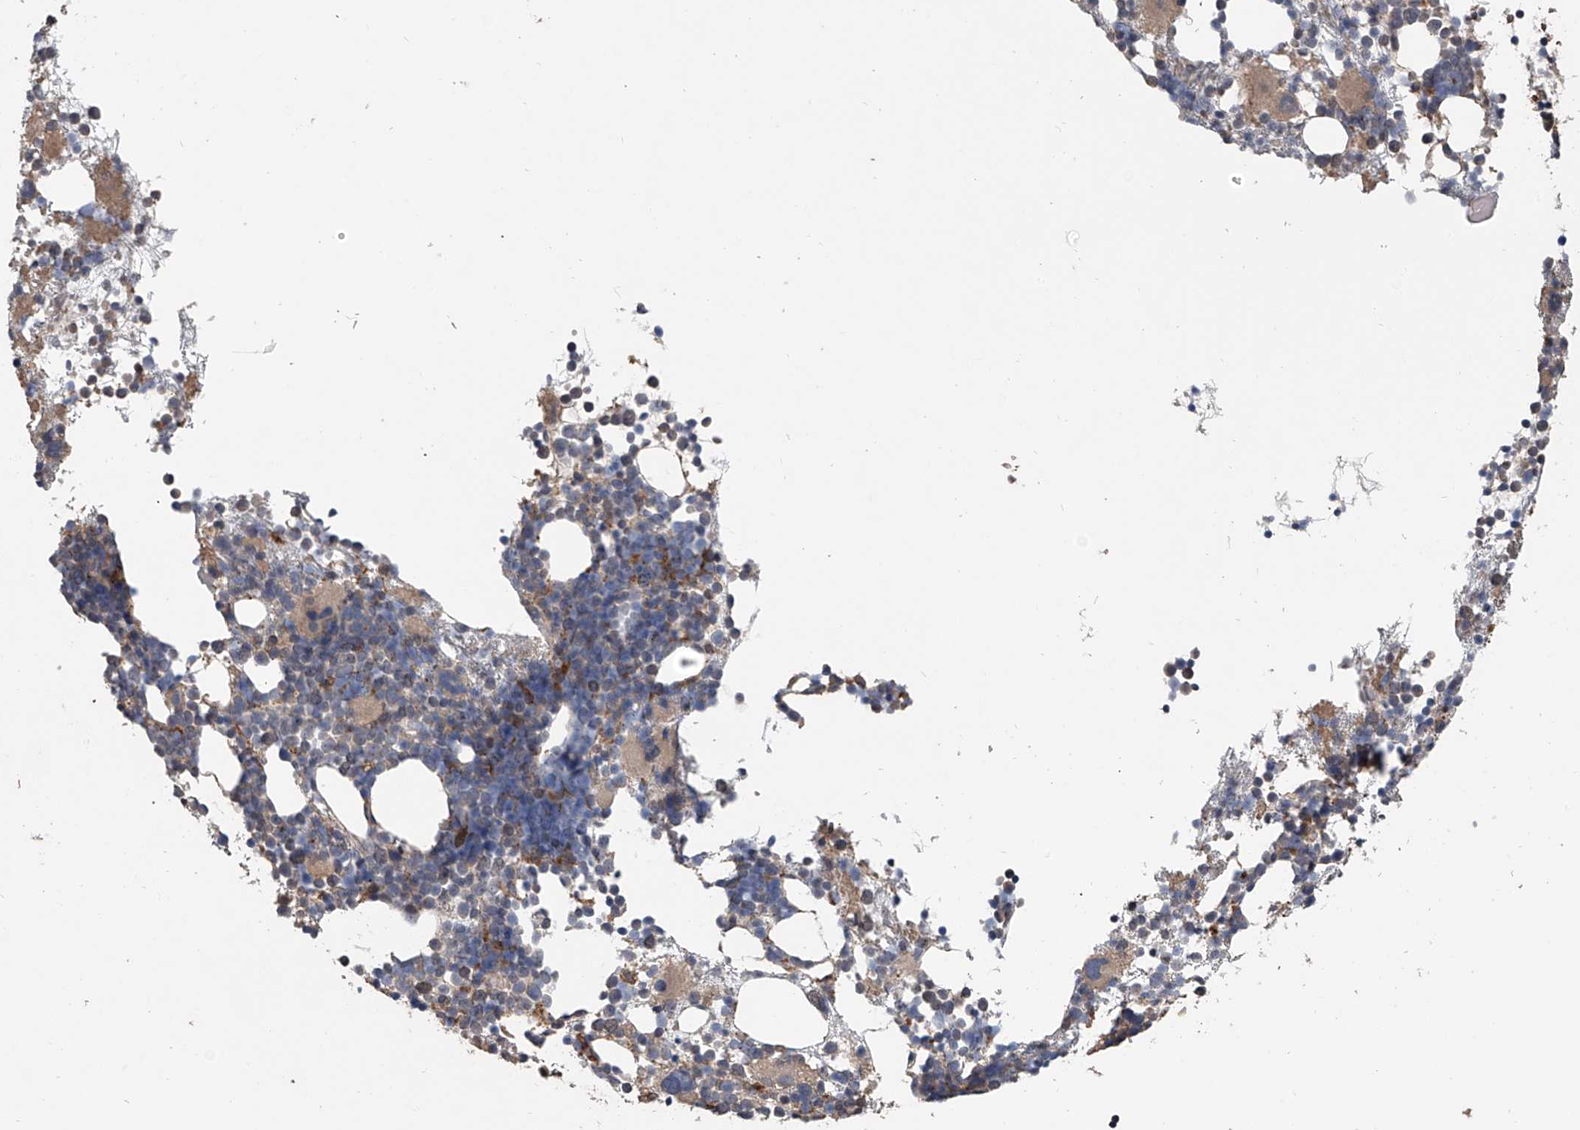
{"staining": {"intensity": "moderate", "quantity": "<25%", "location": "cytoplasmic/membranous"}, "tissue": "bone marrow", "cell_type": "Hematopoietic cells", "image_type": "normal", "snomed": [{"axis": "morphology", "description": "Normal tissue, NOS"}, {"axis": "topography", "description": "Bone marrow"}], "caption": "Bone marrow stained with DAB (3,3'-diaminobenzidine) immunohistochemistry displays low levels of moderate cytoplasmic/membranous expression in about <25% of hematopoietic cells.", "gene": "DOCK9", "patient": {"sex": "female", "age": 57}}